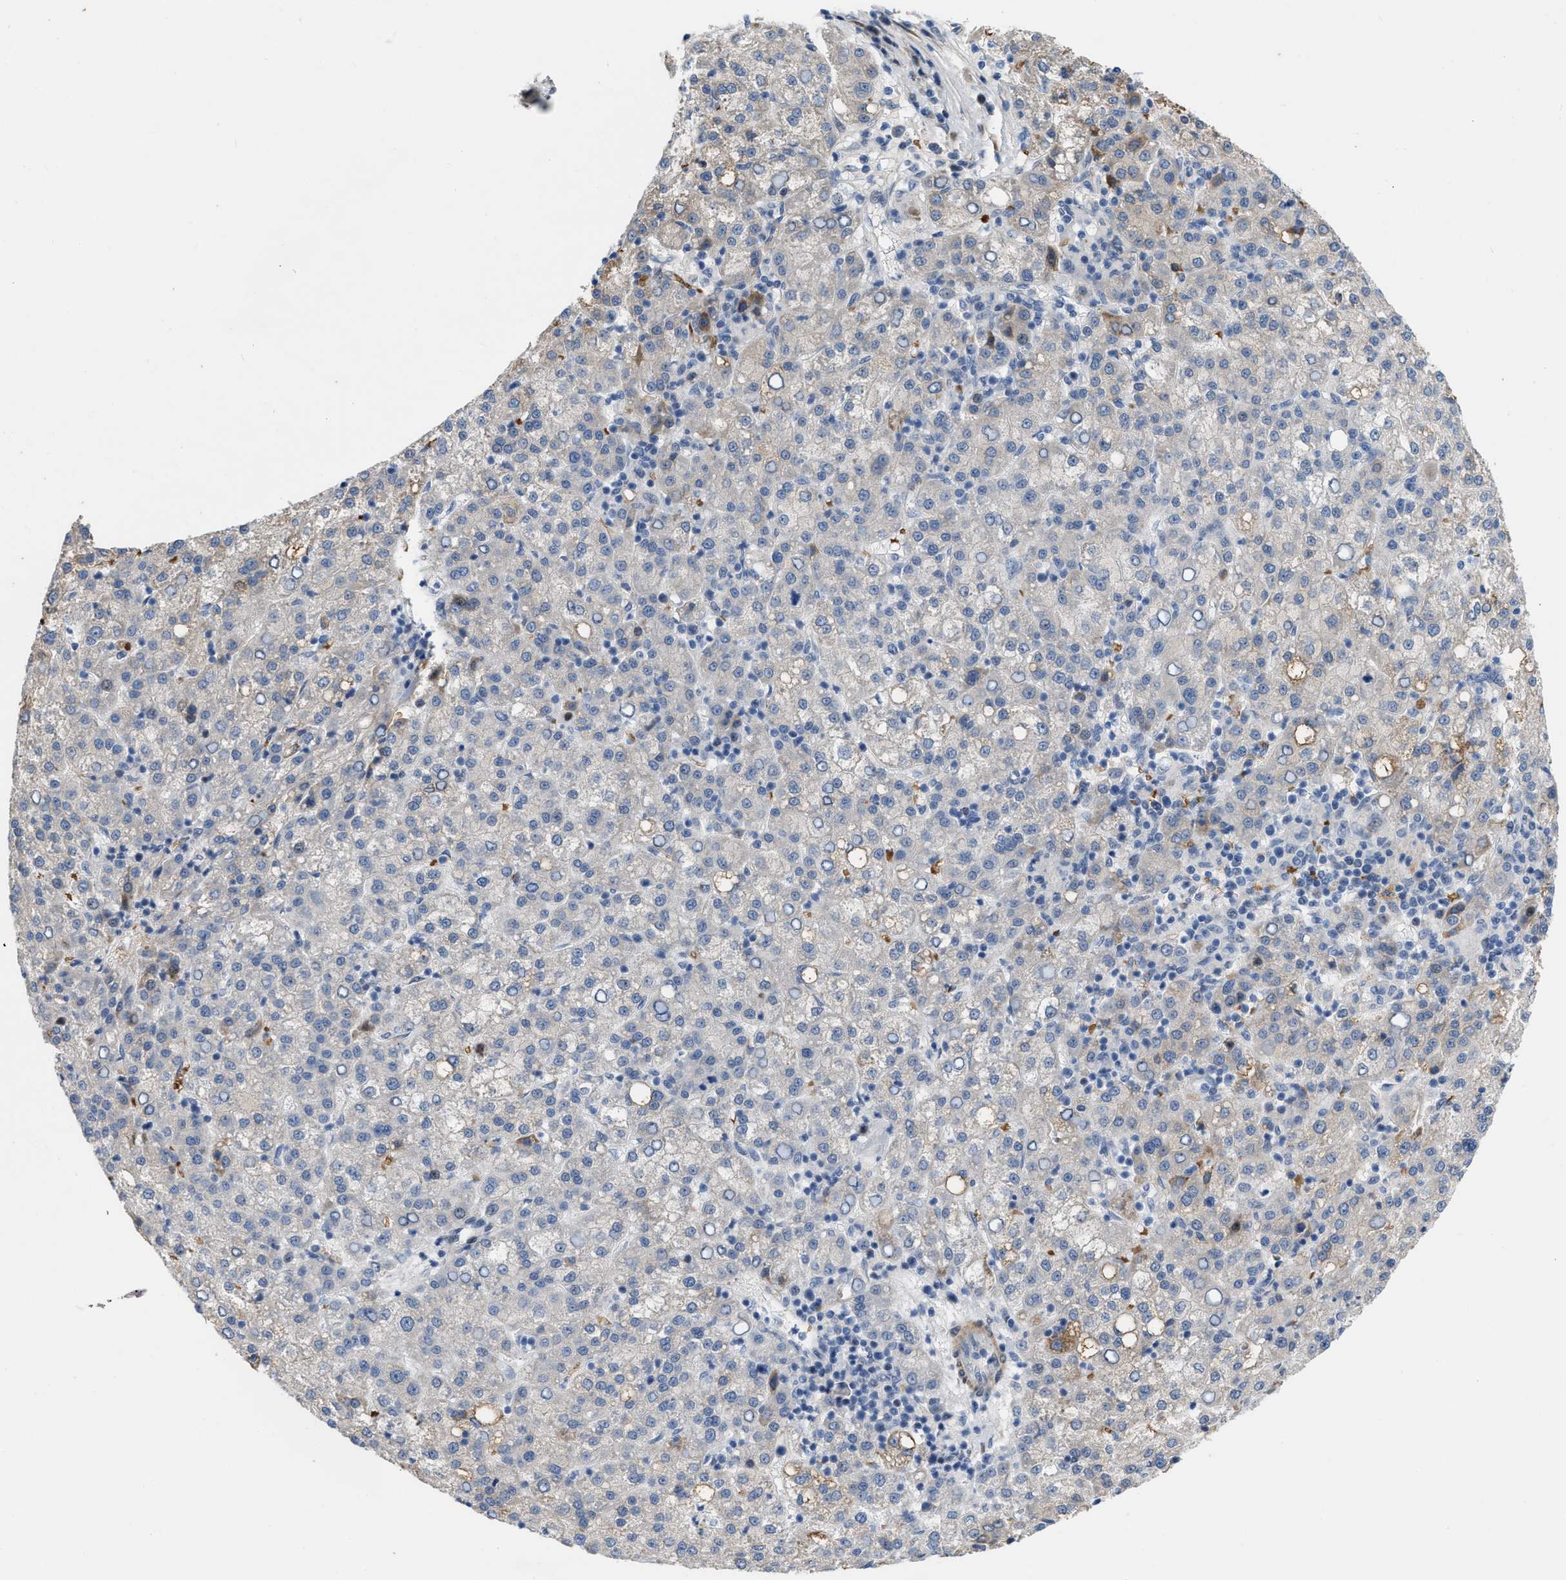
{"staining": {"intensity": "weak", "quantity": "<25%", "location": "cytoplasmic/membranous"}, "tissue": "liver cancer", "cell_type": "Tumor cells", "image_type": "cancer", "snomed": [{"axis": "morphology", "description": "Carcinoma, Hepatocellular, NOS"}, {"axis": "topography", "description": "Liver"}], "caption": "Immunohistochemical staining of human liver cancer exhibits no significant positivity in tumor cells. Nuclei are stained in blue.", "gene": "POLR1F", "patient": {"sex": "female", "age": 58}}